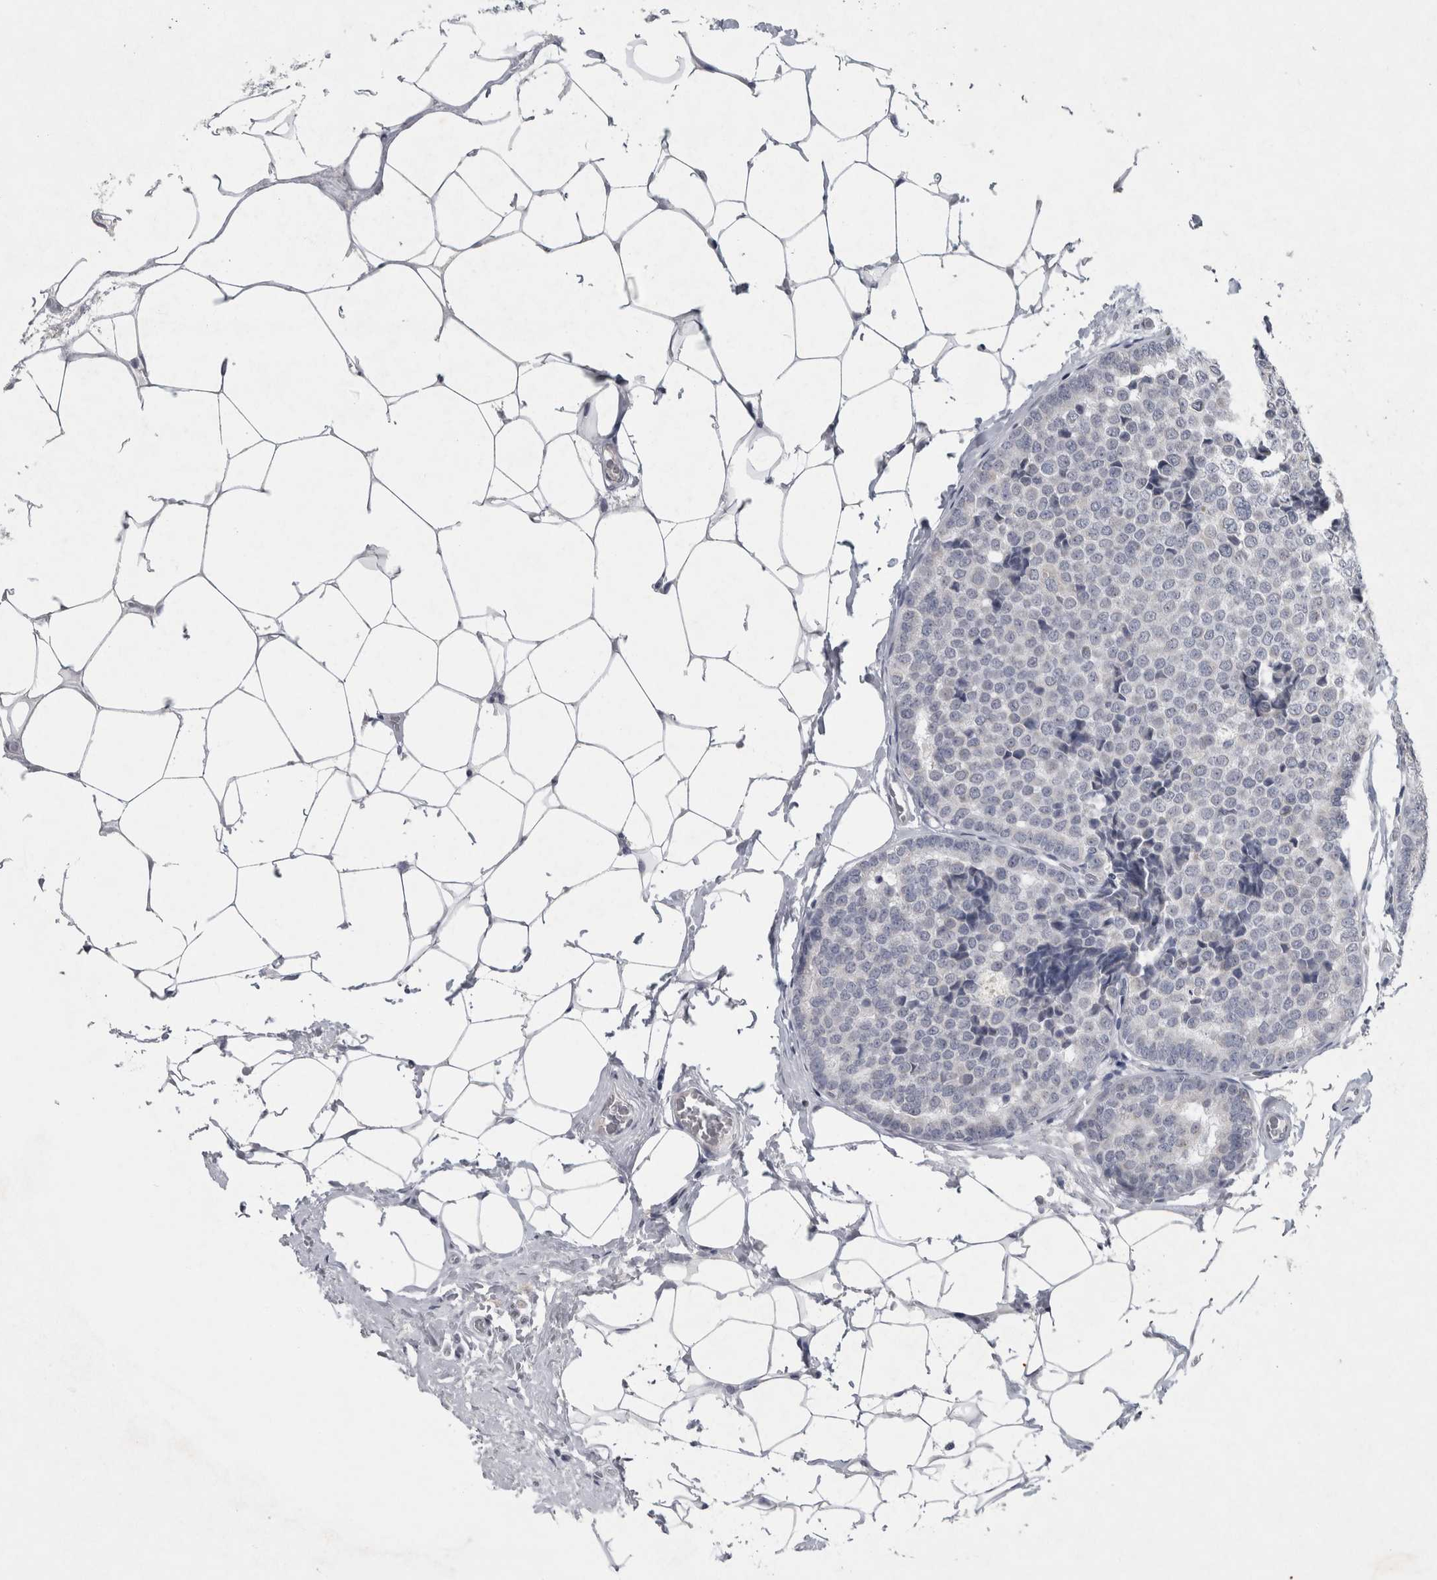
{"staining": {"intensity": "negative", "quantity": "none", "location": "none"}, "tissue": "breast cancer", "cell_type": "Tumor cells", "image_type": "cancer", "snomed": [{"axis": "morphology", "description": "Normal tissue, NOS"}, {"axis": "morphology", "description": "Duct carcinoma"}, {"axis": "topography", "description": "Breast"}], "caption": "This is an immunohistochemistry (IHC) micrograph of human breast cancer. There is no expression in tumor cells.", "gene": "WNT7A", "patient": {"sex": "female", "age": 43}}